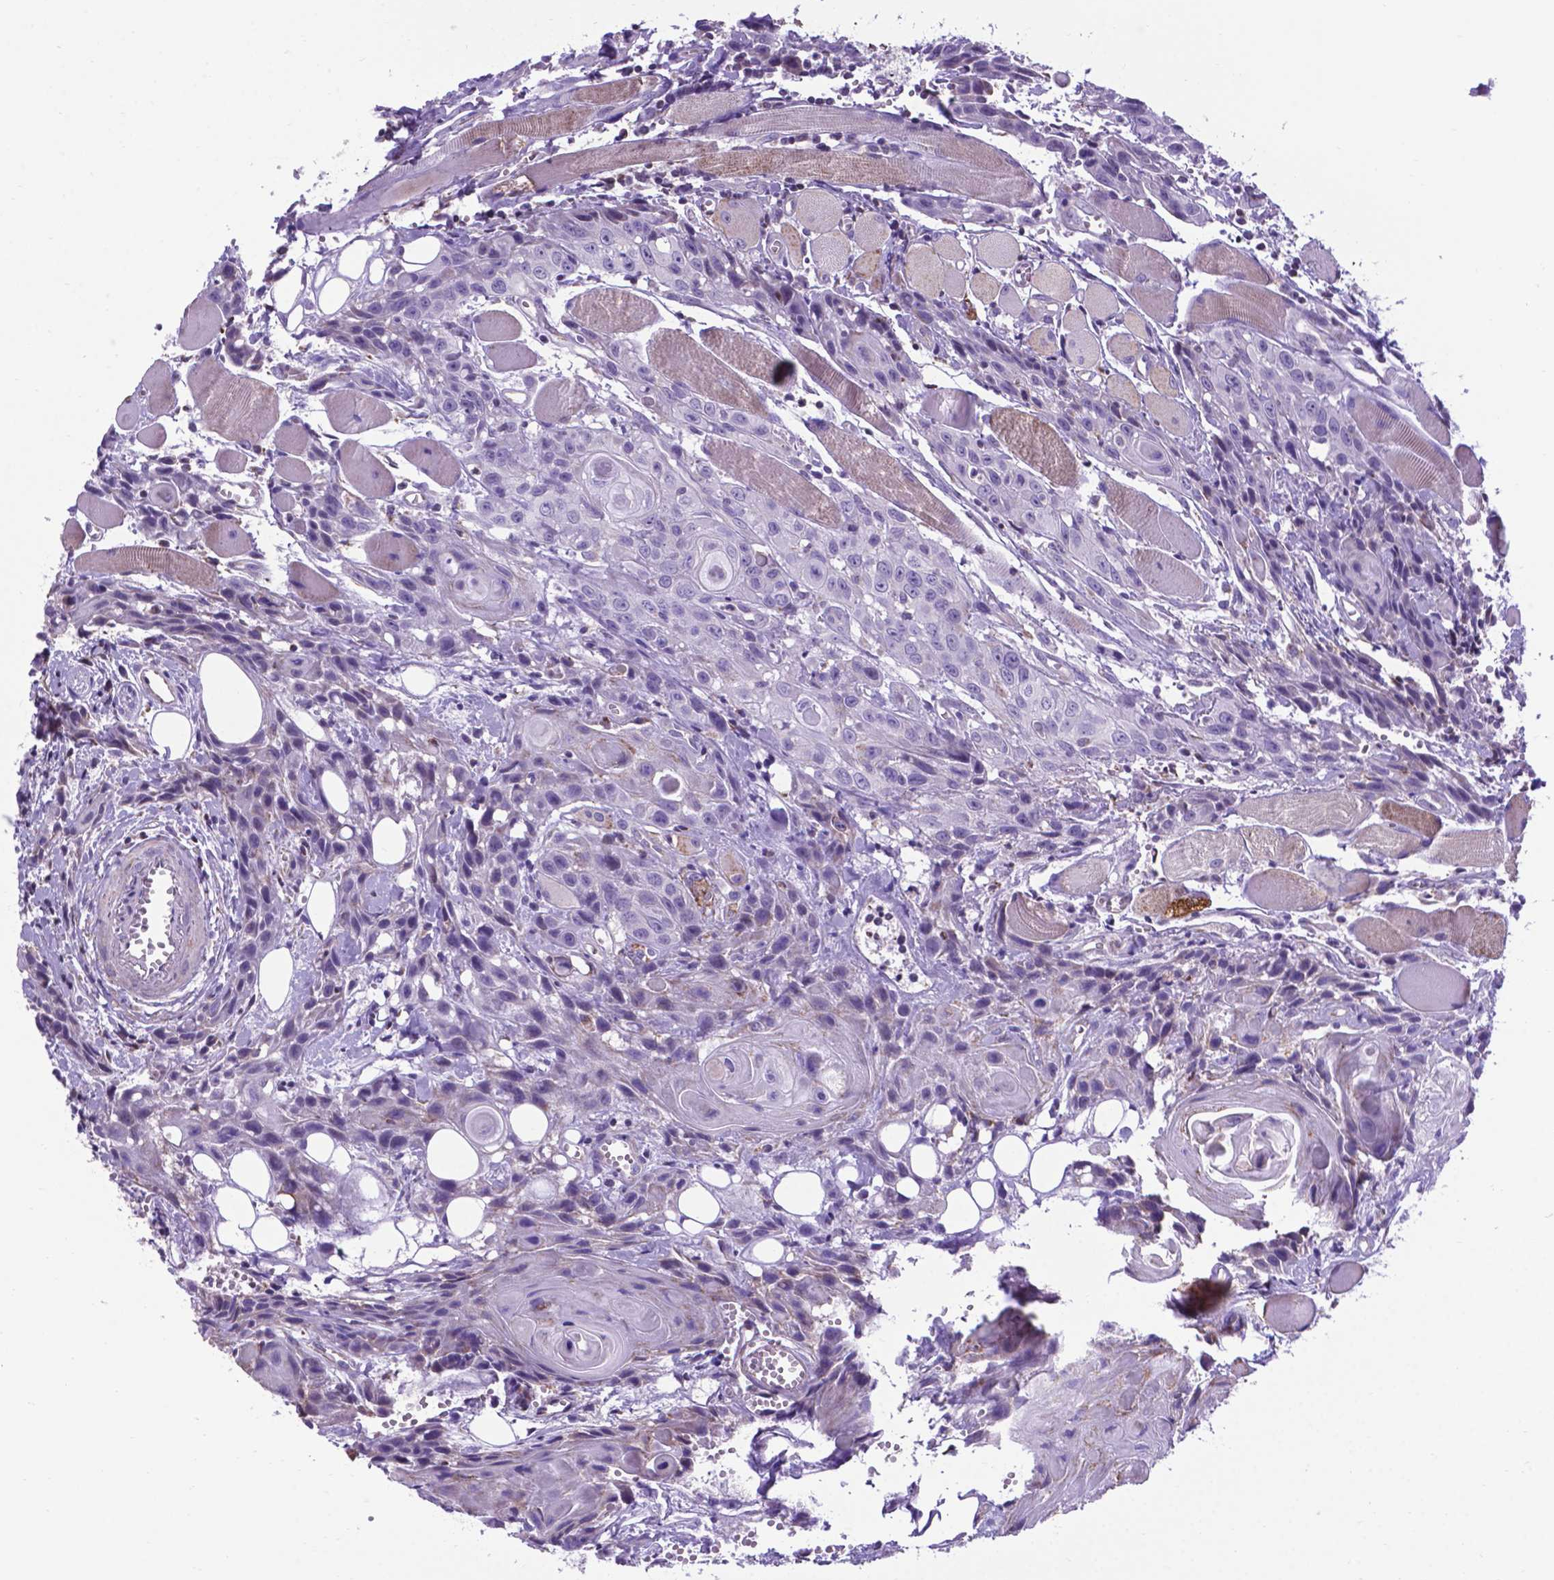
{"staining": {"intensity": "negative", "quantity": "none", "location": "none"}, "tissue": "head and neck cancer", "cell_type": "Tumor cells", "image_type": "cancer", "snomed": [{"axis": "morphology", "description": "Squamous cell carcinoma, NOS"}, {"axis": "topography", "description": "Oral tissue"}, {"axis": "topography", "description": "Head-Neck"}], "caption": "The histopathology image exhibits no staining of tumor cells in head and neck cancer (squamous cell carcinoma).", "gene": "POU3F3", "patient": {"sex": "male", "age": 58}}